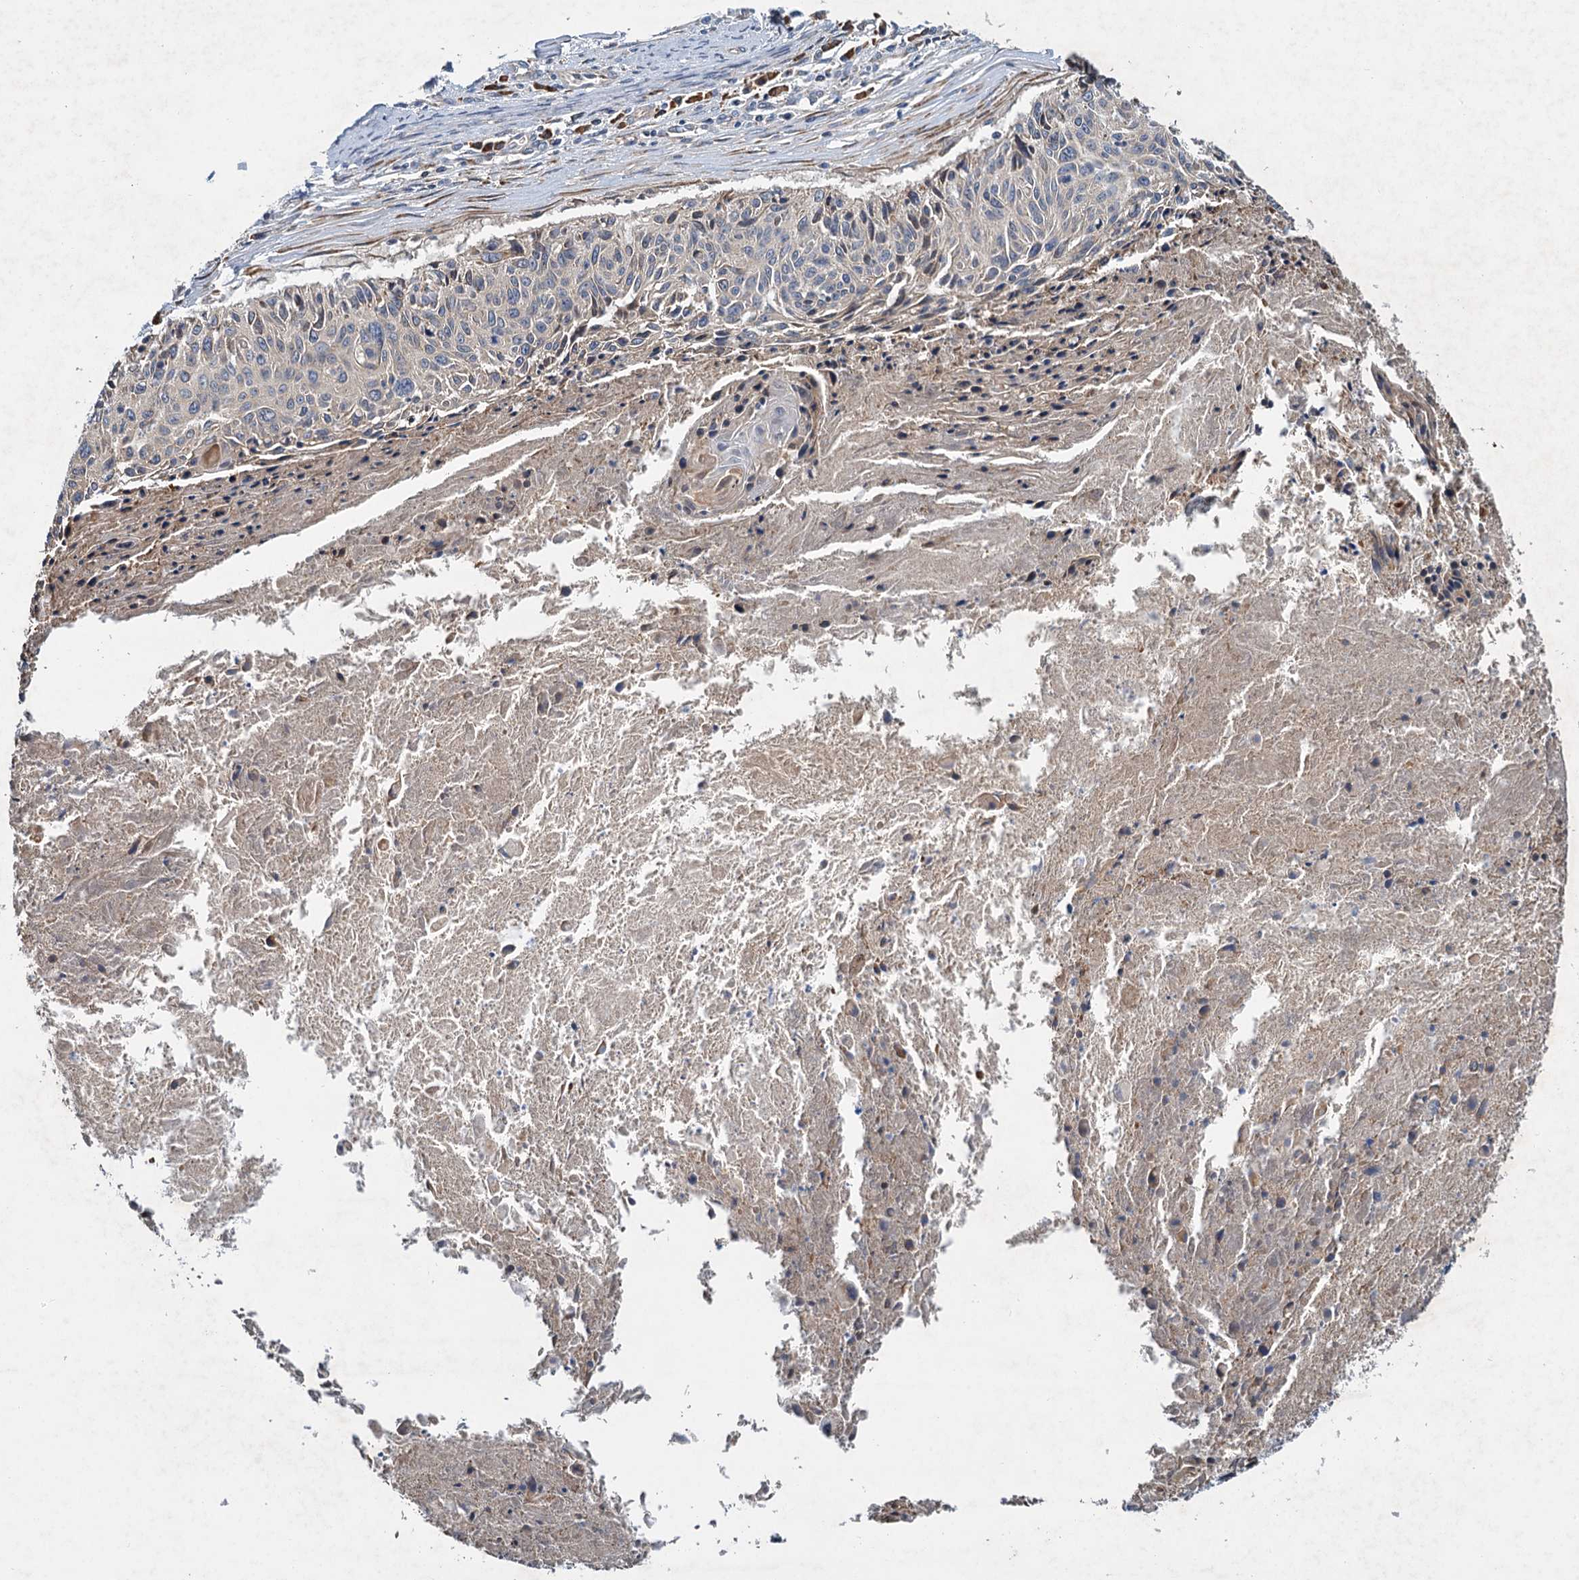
{"staining": {"intensity": "negative", "quantity": "none", "location": "none"}, "tissue": "cervical cancer", "cell_type": "Tumor cells", "image_type": "cancer", "snomed": [{"axis": "morphology", "description": "Squamous cell carcinoma, NOS"}, {"axis": "topography", "description": "Cervix"}], "caption": "Tumor cells are negative for brown protein staining in cervical cancer (squamous cell carcinoma).", "gene": "LINS1", "patient": {"sex": "female", "age": 55}}